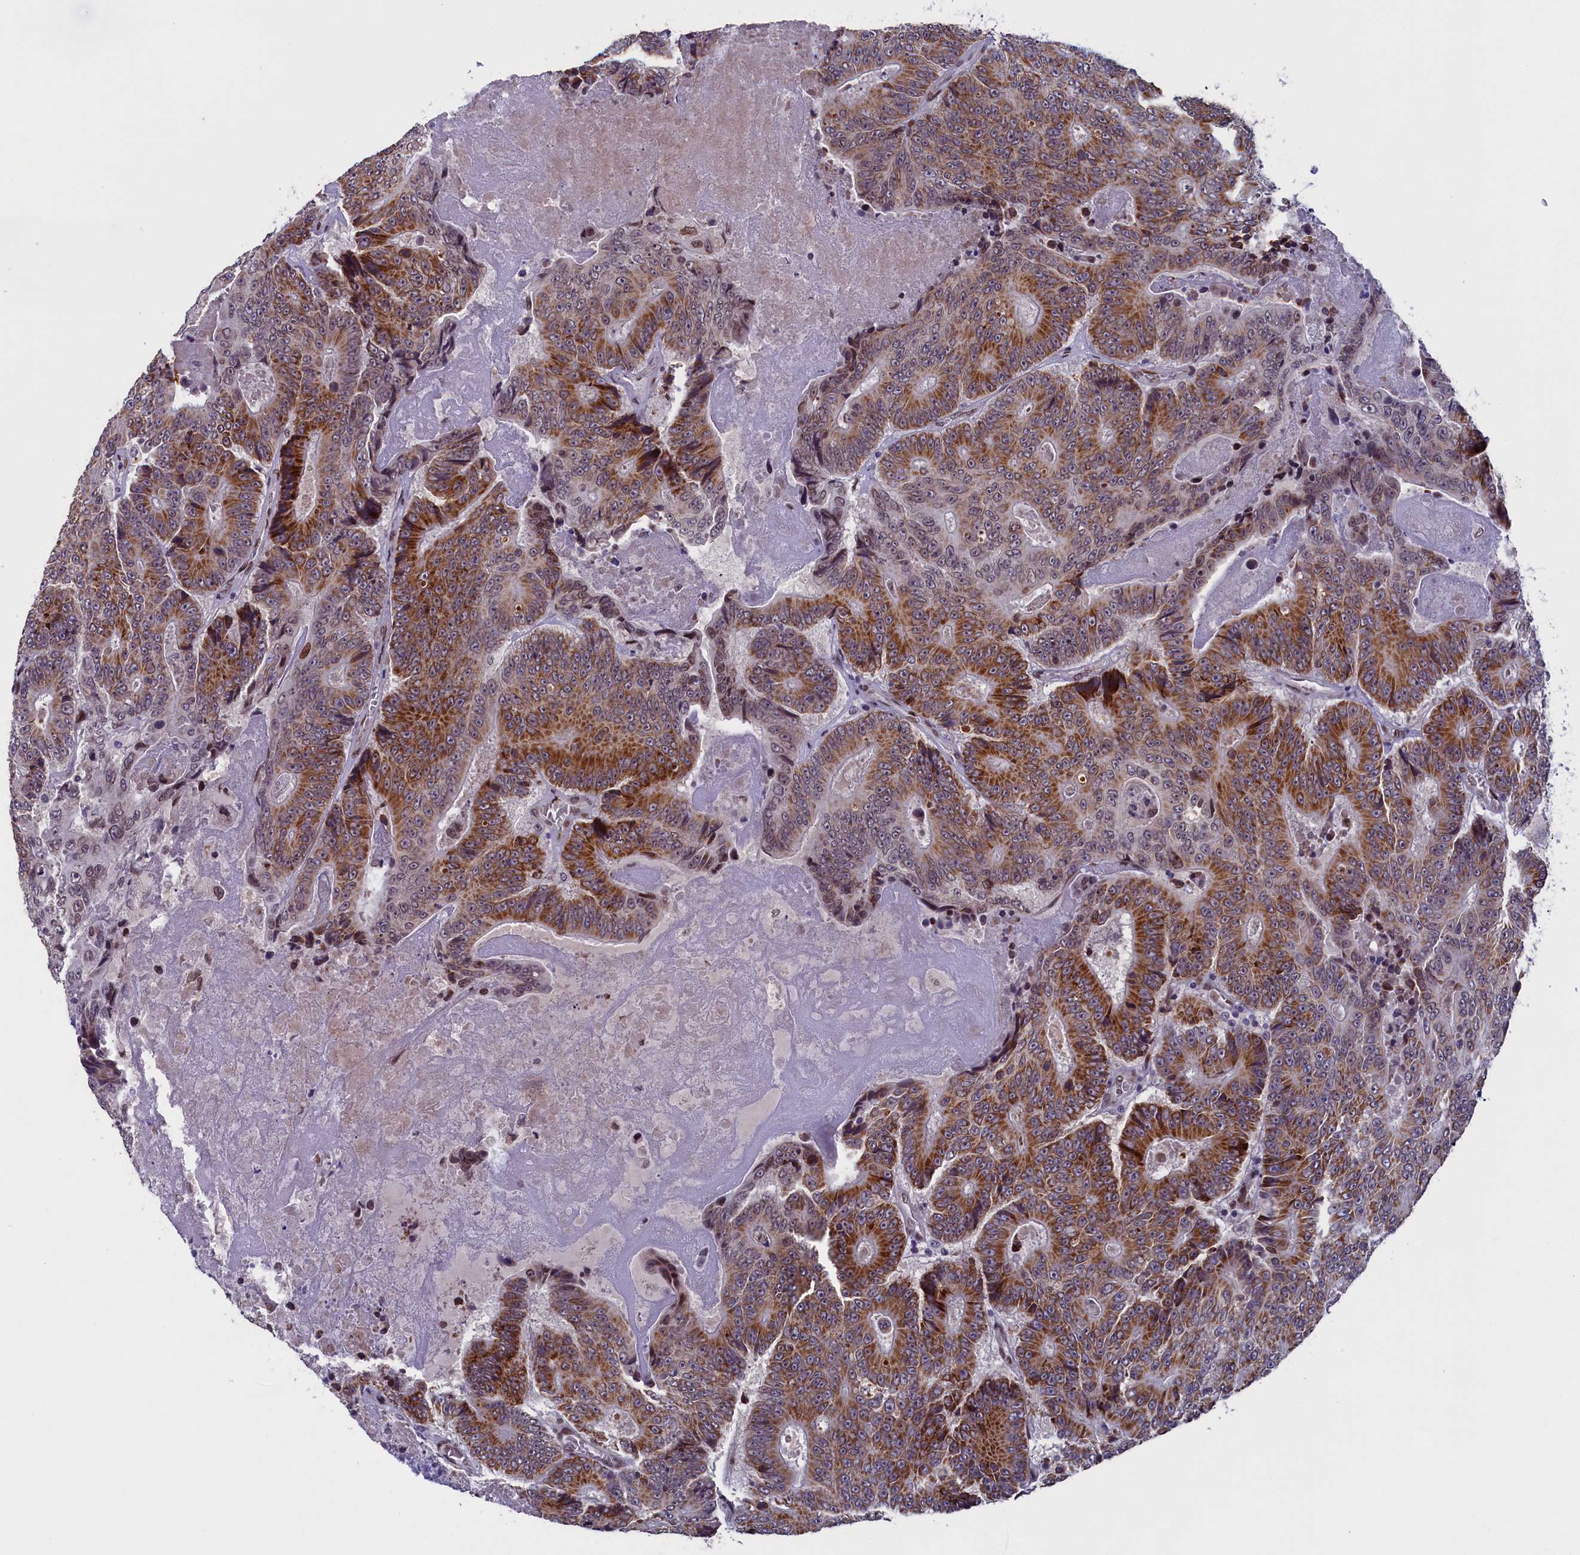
{"staining": {"intensity": "strong", "quantity": ">75%", "location": "cytoplasmic/membranous"}, "tissue": "colorectal cancer", "cell_type": "Tumor cells", "image_type": "cancer", "snomed": [{"axis": "morphology", "description": "Adenocarcinoma, NOS"}, {"axis": "topography", "description": "Colon"}], "caption": "Immunohistochemistry (IHC) of human adenocarcinoma (colorectal) reveals high levels of strong cytoplasmic/membranous staining in about >75% of tumor cells.", "gene": "GPSM1", "patient": {"sex": "male", "age": 83}}